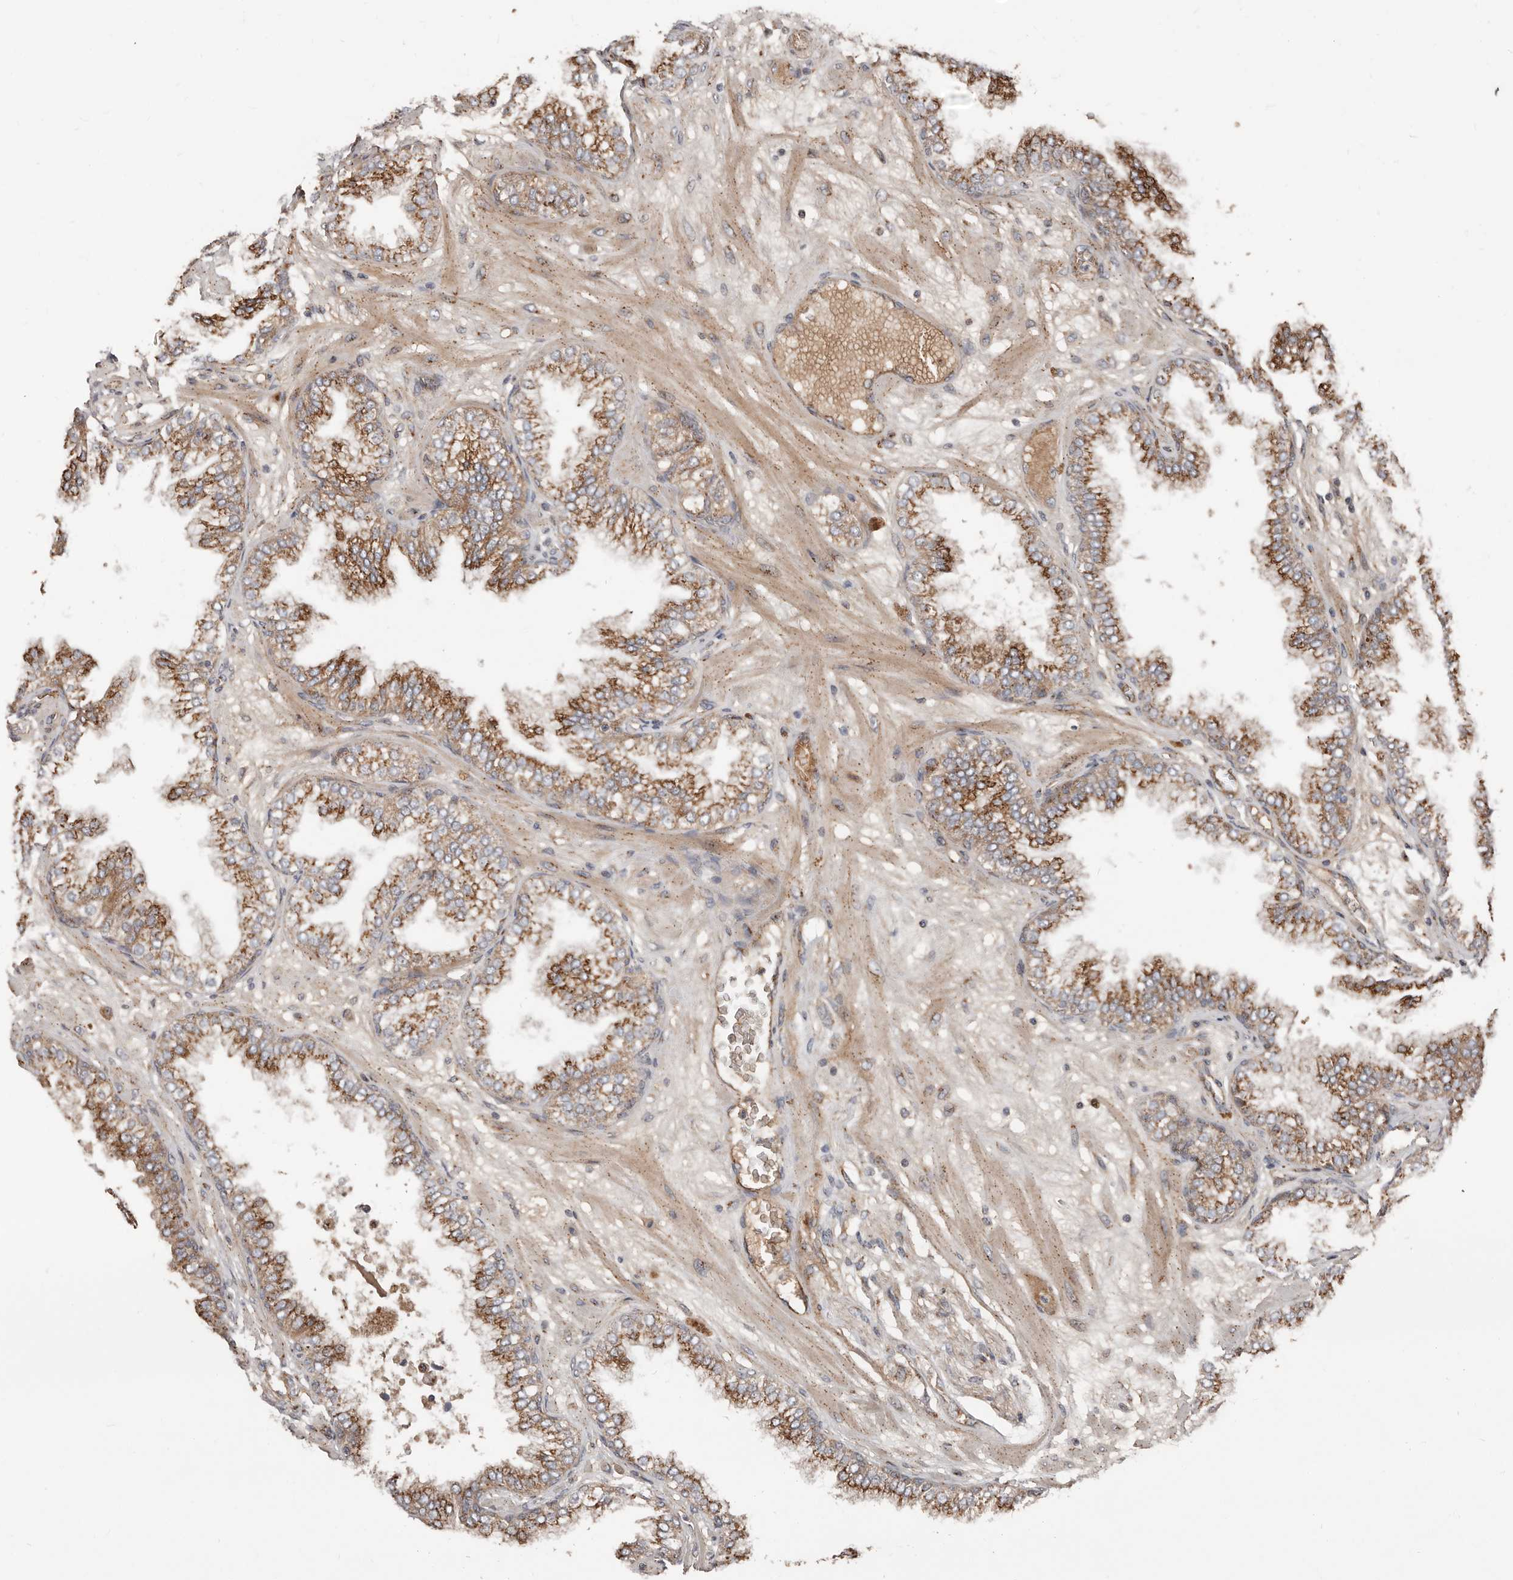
{"staining": {"intensity": "strong", "quantity": ">75%", "location": "cytoplasmic/membranous"}, "tissue": "prostate cancer", "cell_type": "Tumor cells", "image_type": "cancer", "snomed": [{"axis": "morphology", "description": "Adenocarcinoma, High grade"}, {"axis": "topography", "description": "Prostate"}], "caption": "The photomicrograph displays immunohistochemical staining of adenocarcinoma (high-grade) (prostate). There is strong cytoplasmic/membranous positivity is present in approximately >75% of tumor cells.", "gene": "COG1", "patient": {"sex": "male", "age": 58}}